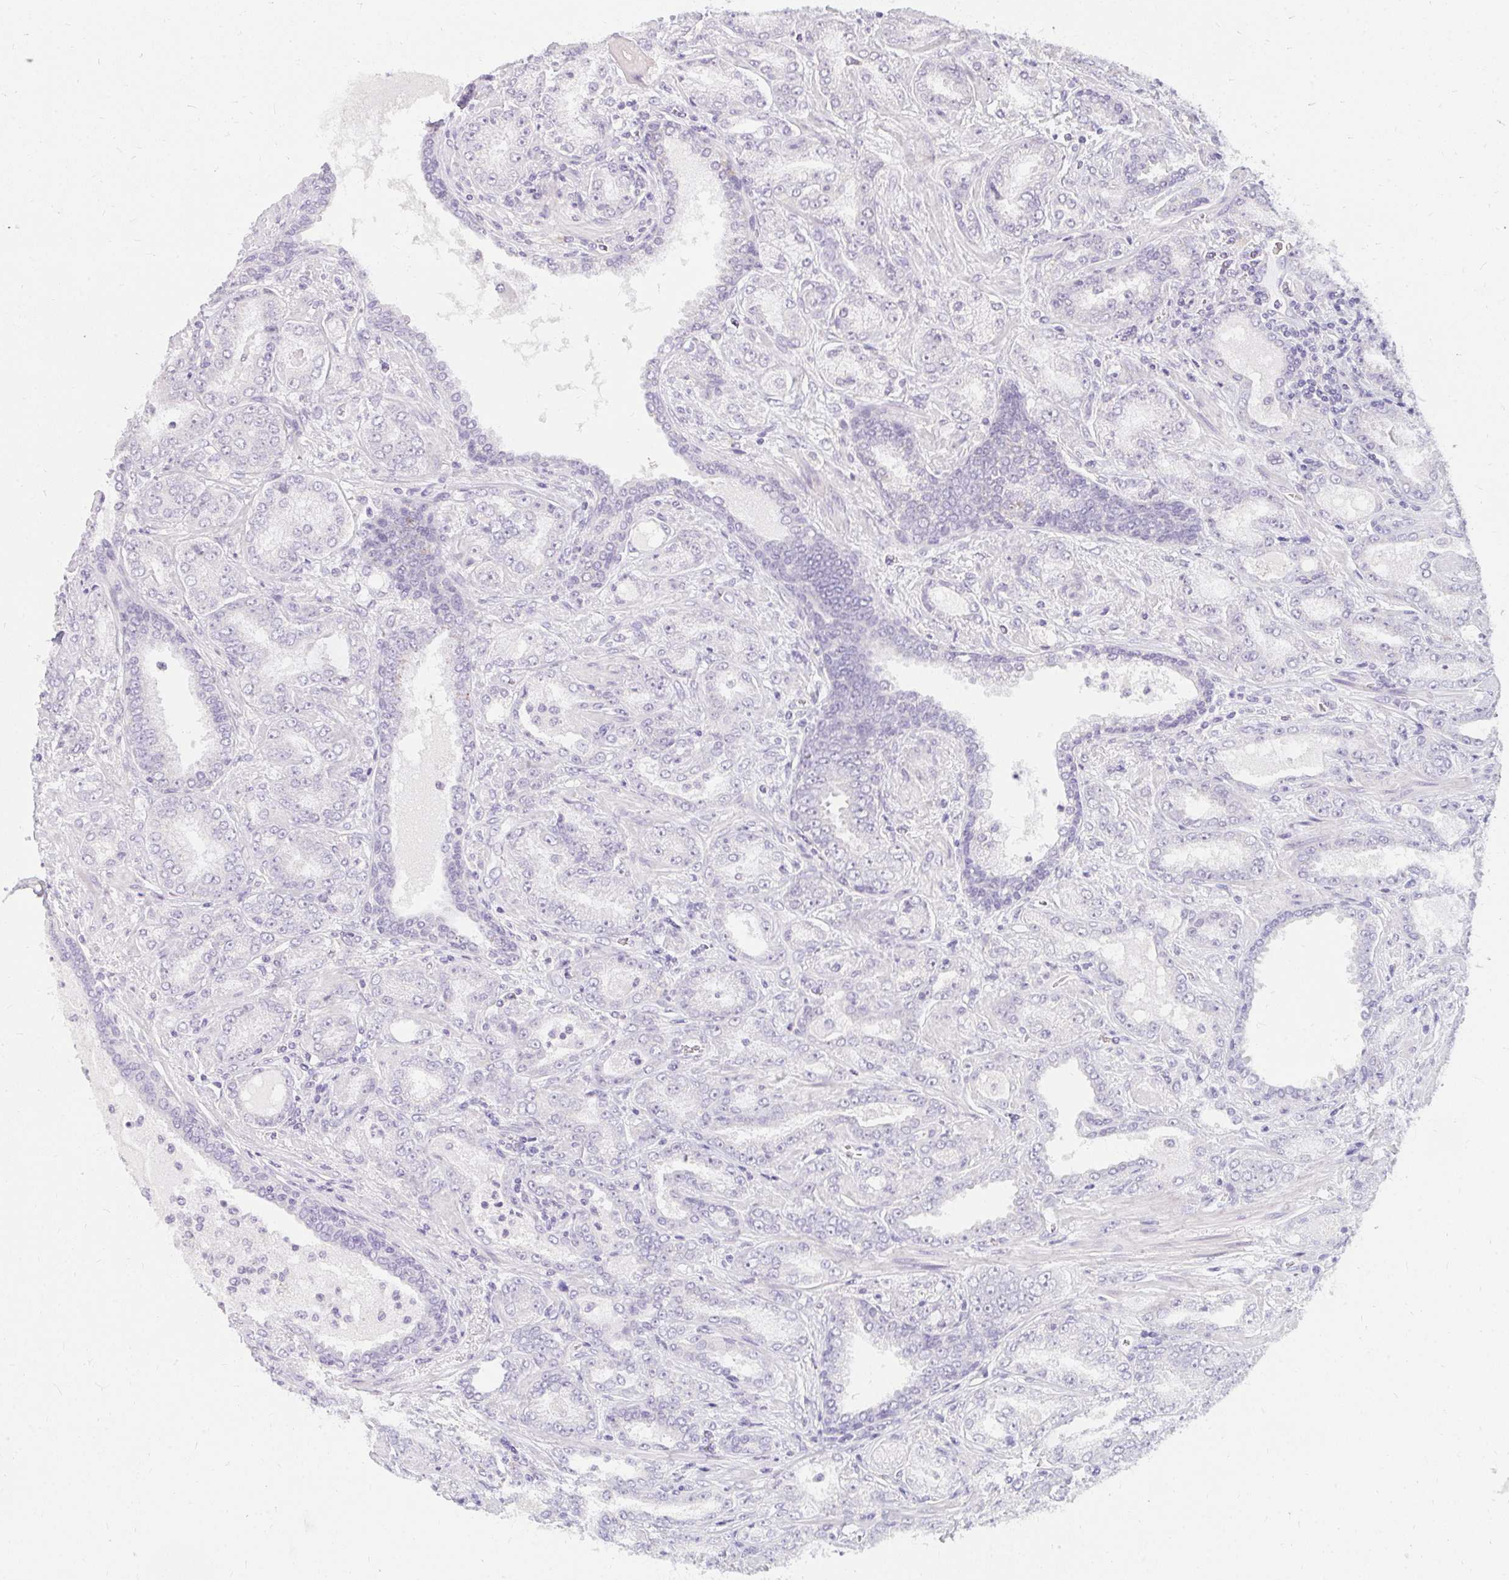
{"staining": {"intensity": "negative", "quantity": "none", "location": "none"}, "tissue": "prostate cancer", "cell_type": "Tumor cells", "image_type": "cancer", "snomed": [{"axis": "morphology", "description": "Adenocarcinoma, High grade"}, {"axis": "topography", "description": "Prostate"}], "caption": "Prostate high-grade adenocarcinoma was stained to show a protein in brown. There is no significant staining in tumor cells.", "gene": "PPP1R3G", "patient": {"sex": "male", "age": 72}}